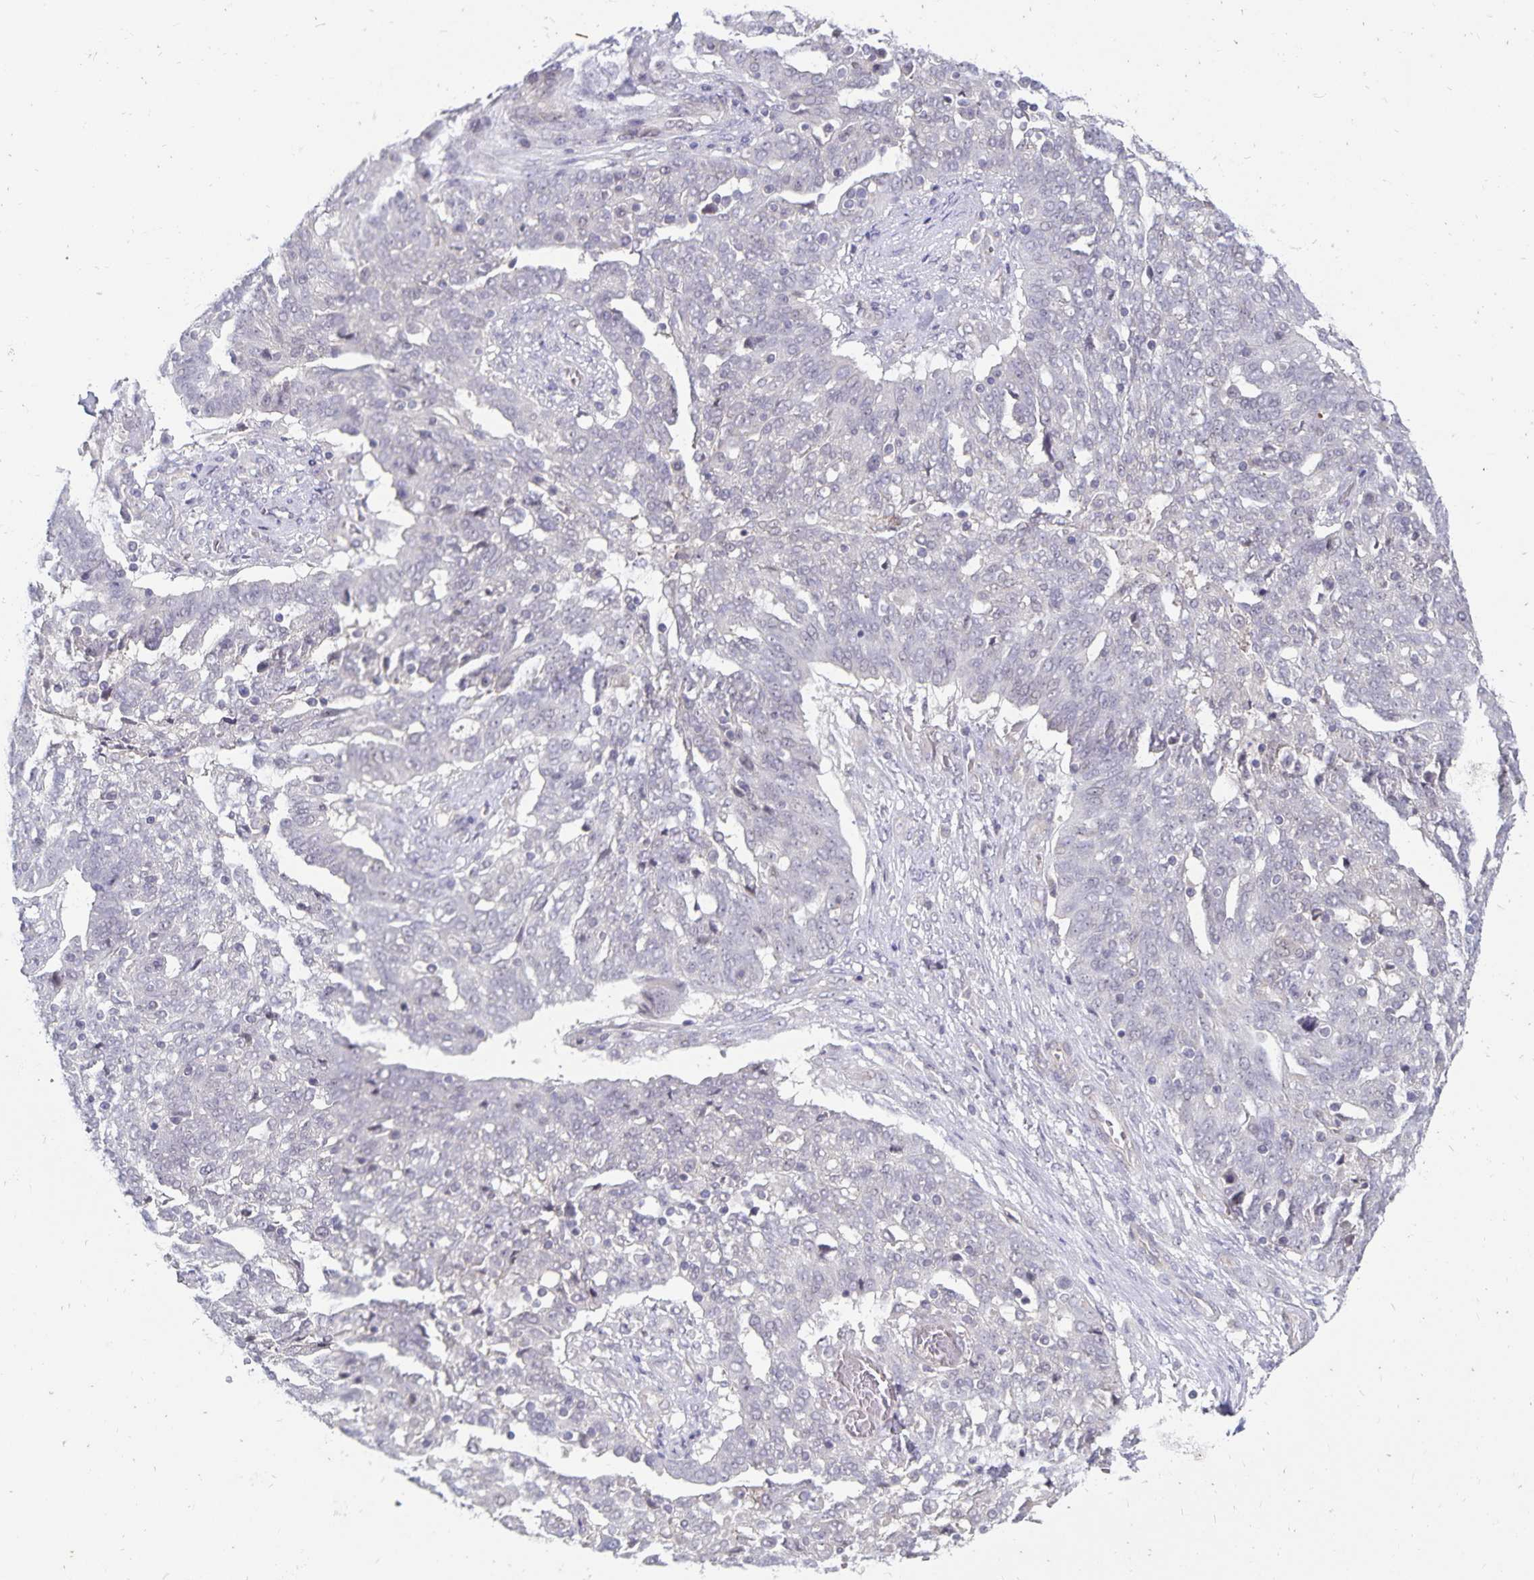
{"staining": {"intensity": "negative", "quantity": "none", "location": "none"}, "tissue": "ovarian cancer", "cell_type": "Tumor cells", "image_type": "cancer", "snomed": [{"axis": "morphology", "description": "Cystadenocarcinoma, serous, NOS"}, {"axis": "topography", "description": "Ovary"}], "caption": "An immunohistochemistry image of ovarian cancer (serous cystadenocarcinoma) is shown. There is no staining in tumor cells of ovarian cancer (serous cystadenocarcinoma).", "gene": "CDKN2B", "patient": {"sex": "female", "age": 67}}